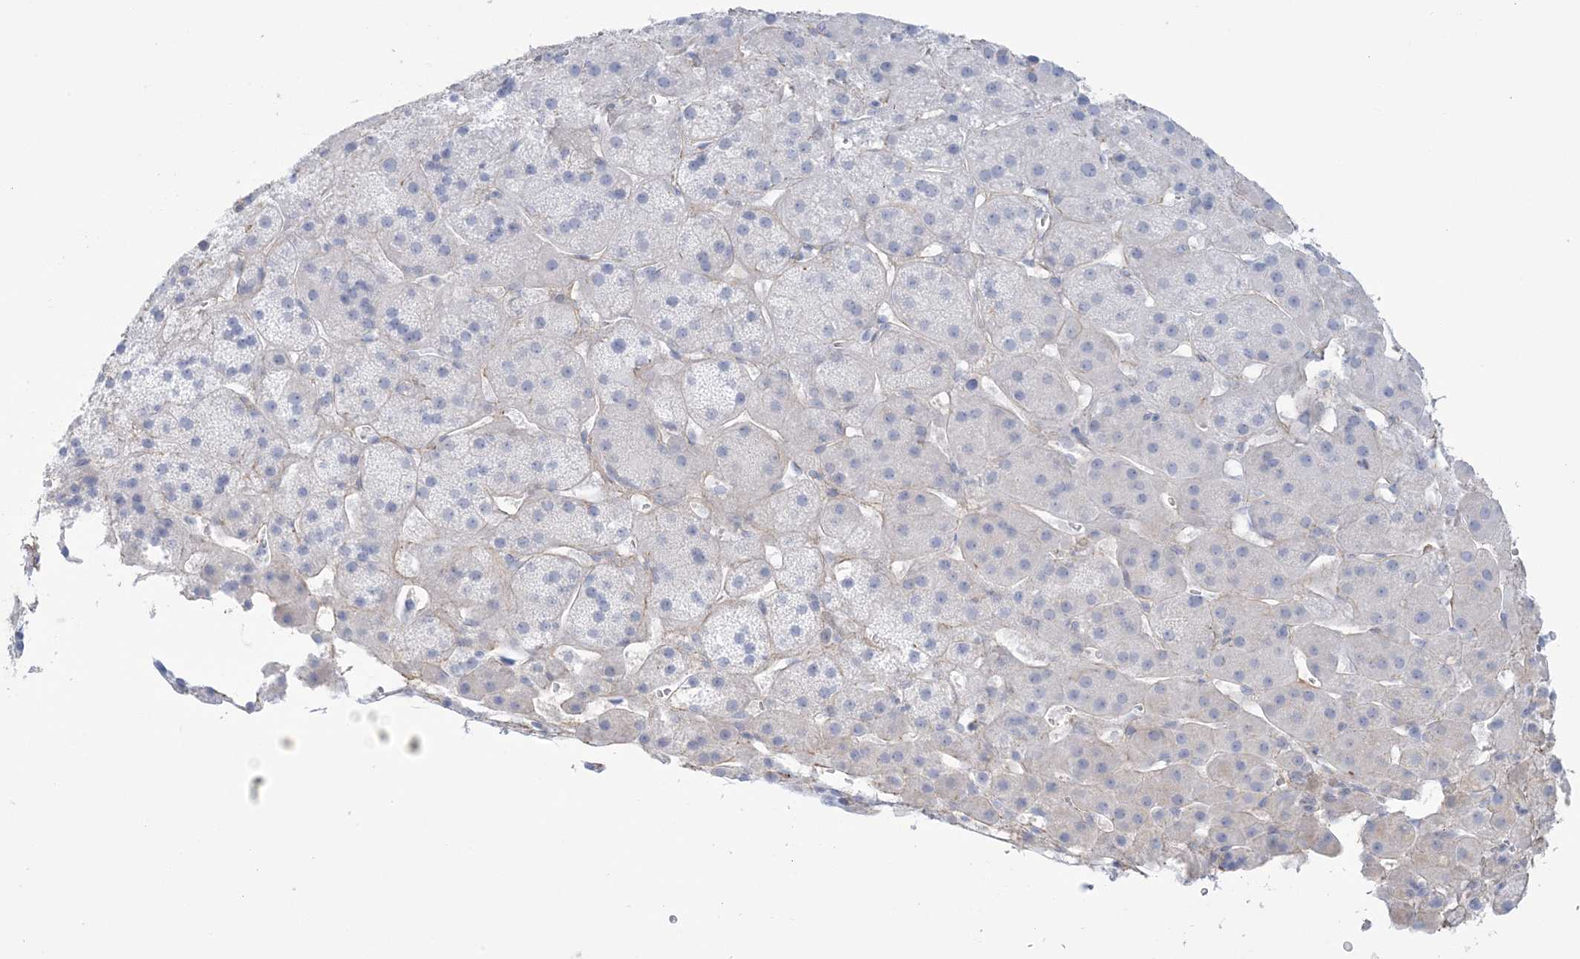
{"staining": {"intensity": "negative", "quantity": "none", "location": "none"}, "tissue": "adrenal gland", "cell_type": "Glandular cells", "image_type": "normal", "snomed": [{"axis": "morphology", "description": "Normal tissue, NOS"}, {"axis": "topography", "description": "Adrenal gland"}], "caption": "Immunohistochemistry photomicrograph of unremarkable adrenal gland stained for a protein (brown), which displays no positivity in glandular cells. The staining was performed using DAB to visualize the protein expression in brown, while the nuclei were stained in blue with hematoxylin (Magnification: 20x).", "gene": "AGXT", "patient": {"sex": "female", "age": 57}}